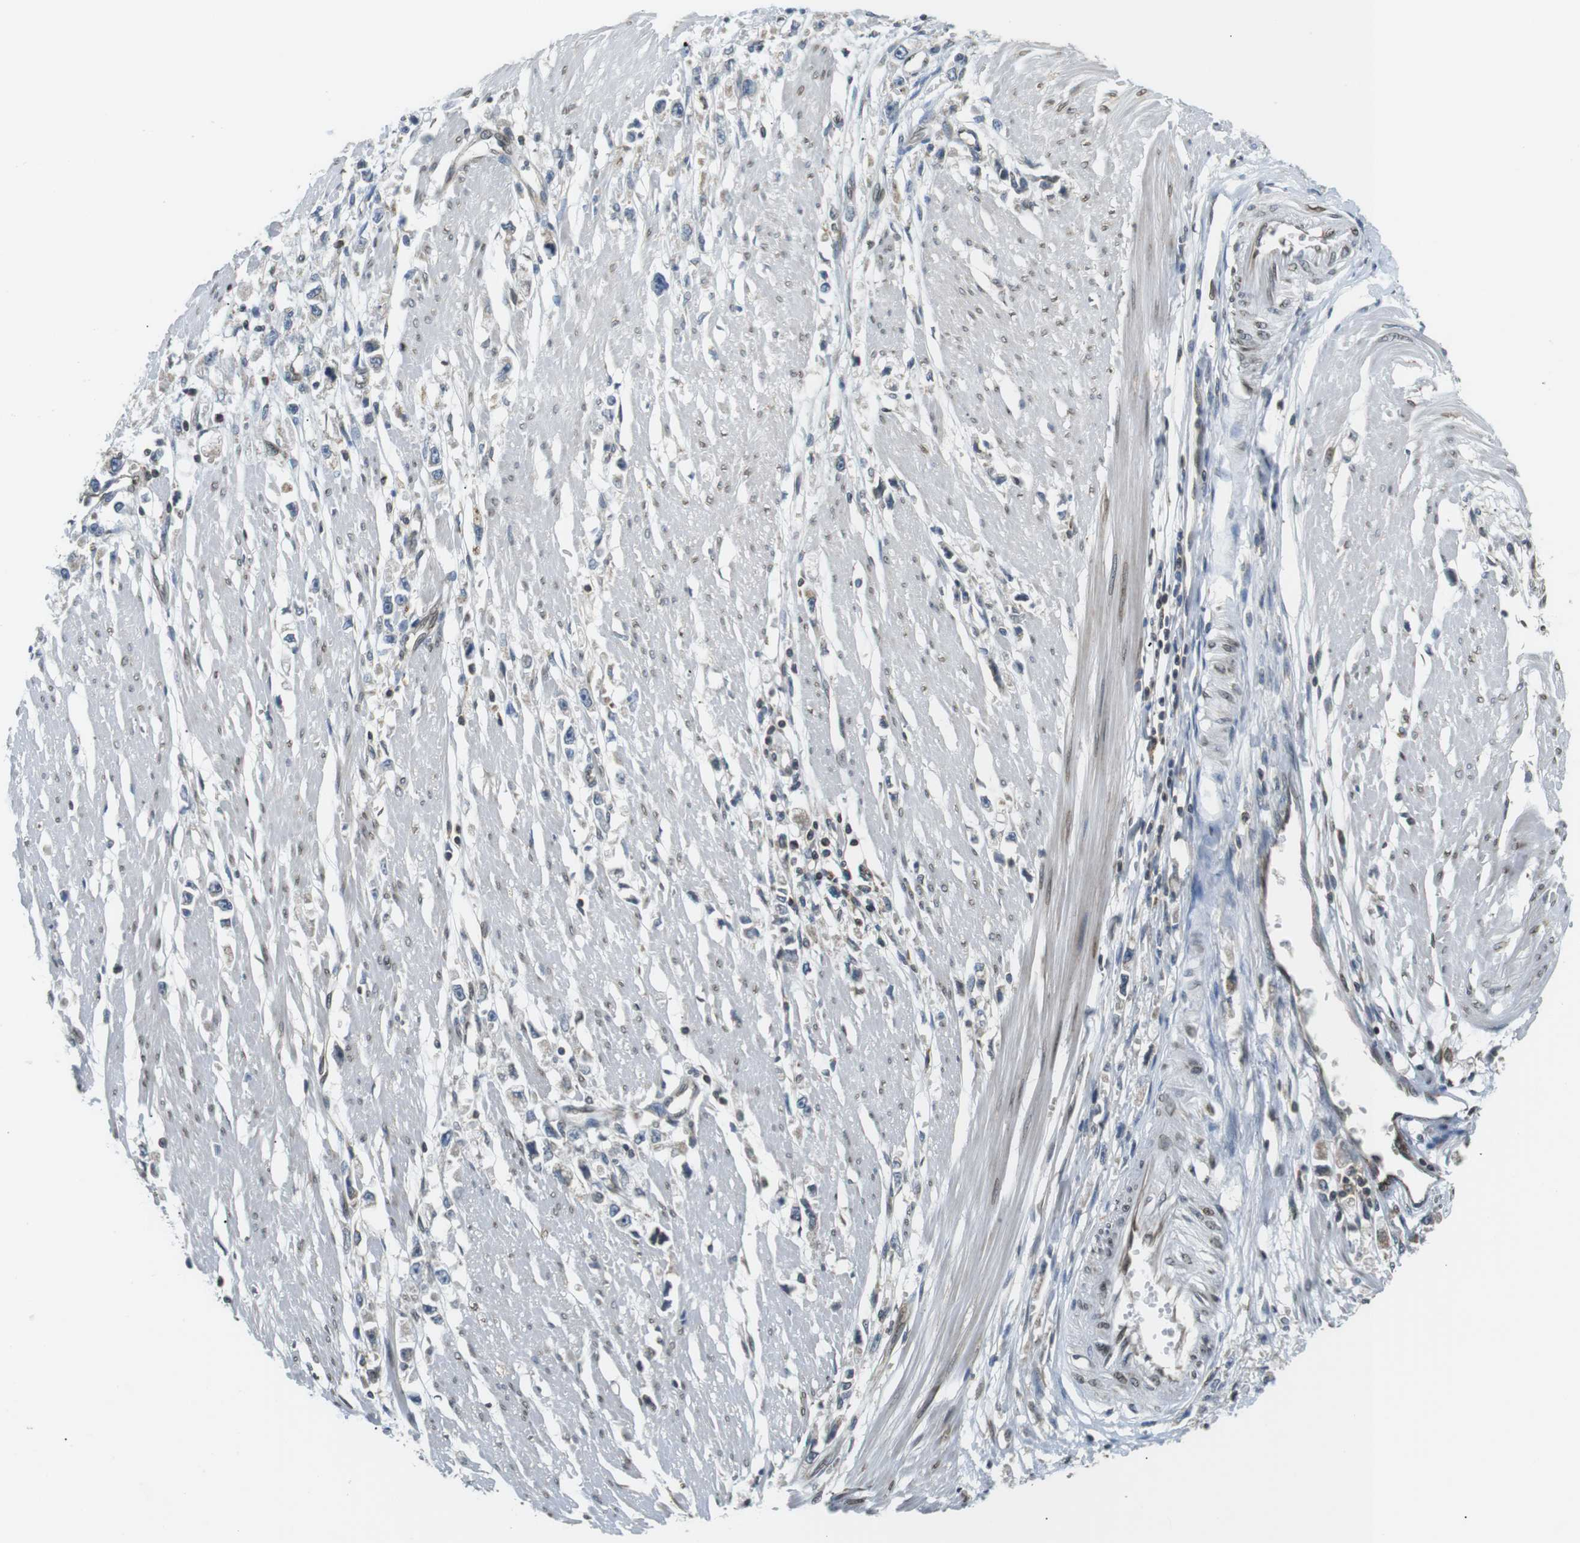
{"staining": {"intensity": "negative", "quantity": "none", "location": "none"}, "tissue": "stomach cancer", "cell_type": "Tumor cells", "image_type": "cancer", "snomed": [{"axis": "morphology", "description": "Adenocarcinoma, NOS"}, {"axis": "topography", "description": "Stomach"}], "caption": "This is an immunohistochemistry (IHC) micrograph of human adenocarcinoma (stomach). There is no positivity in tumor cells.", "gene": "TMX4", "patient": {"sex": "female", "age": 59}}